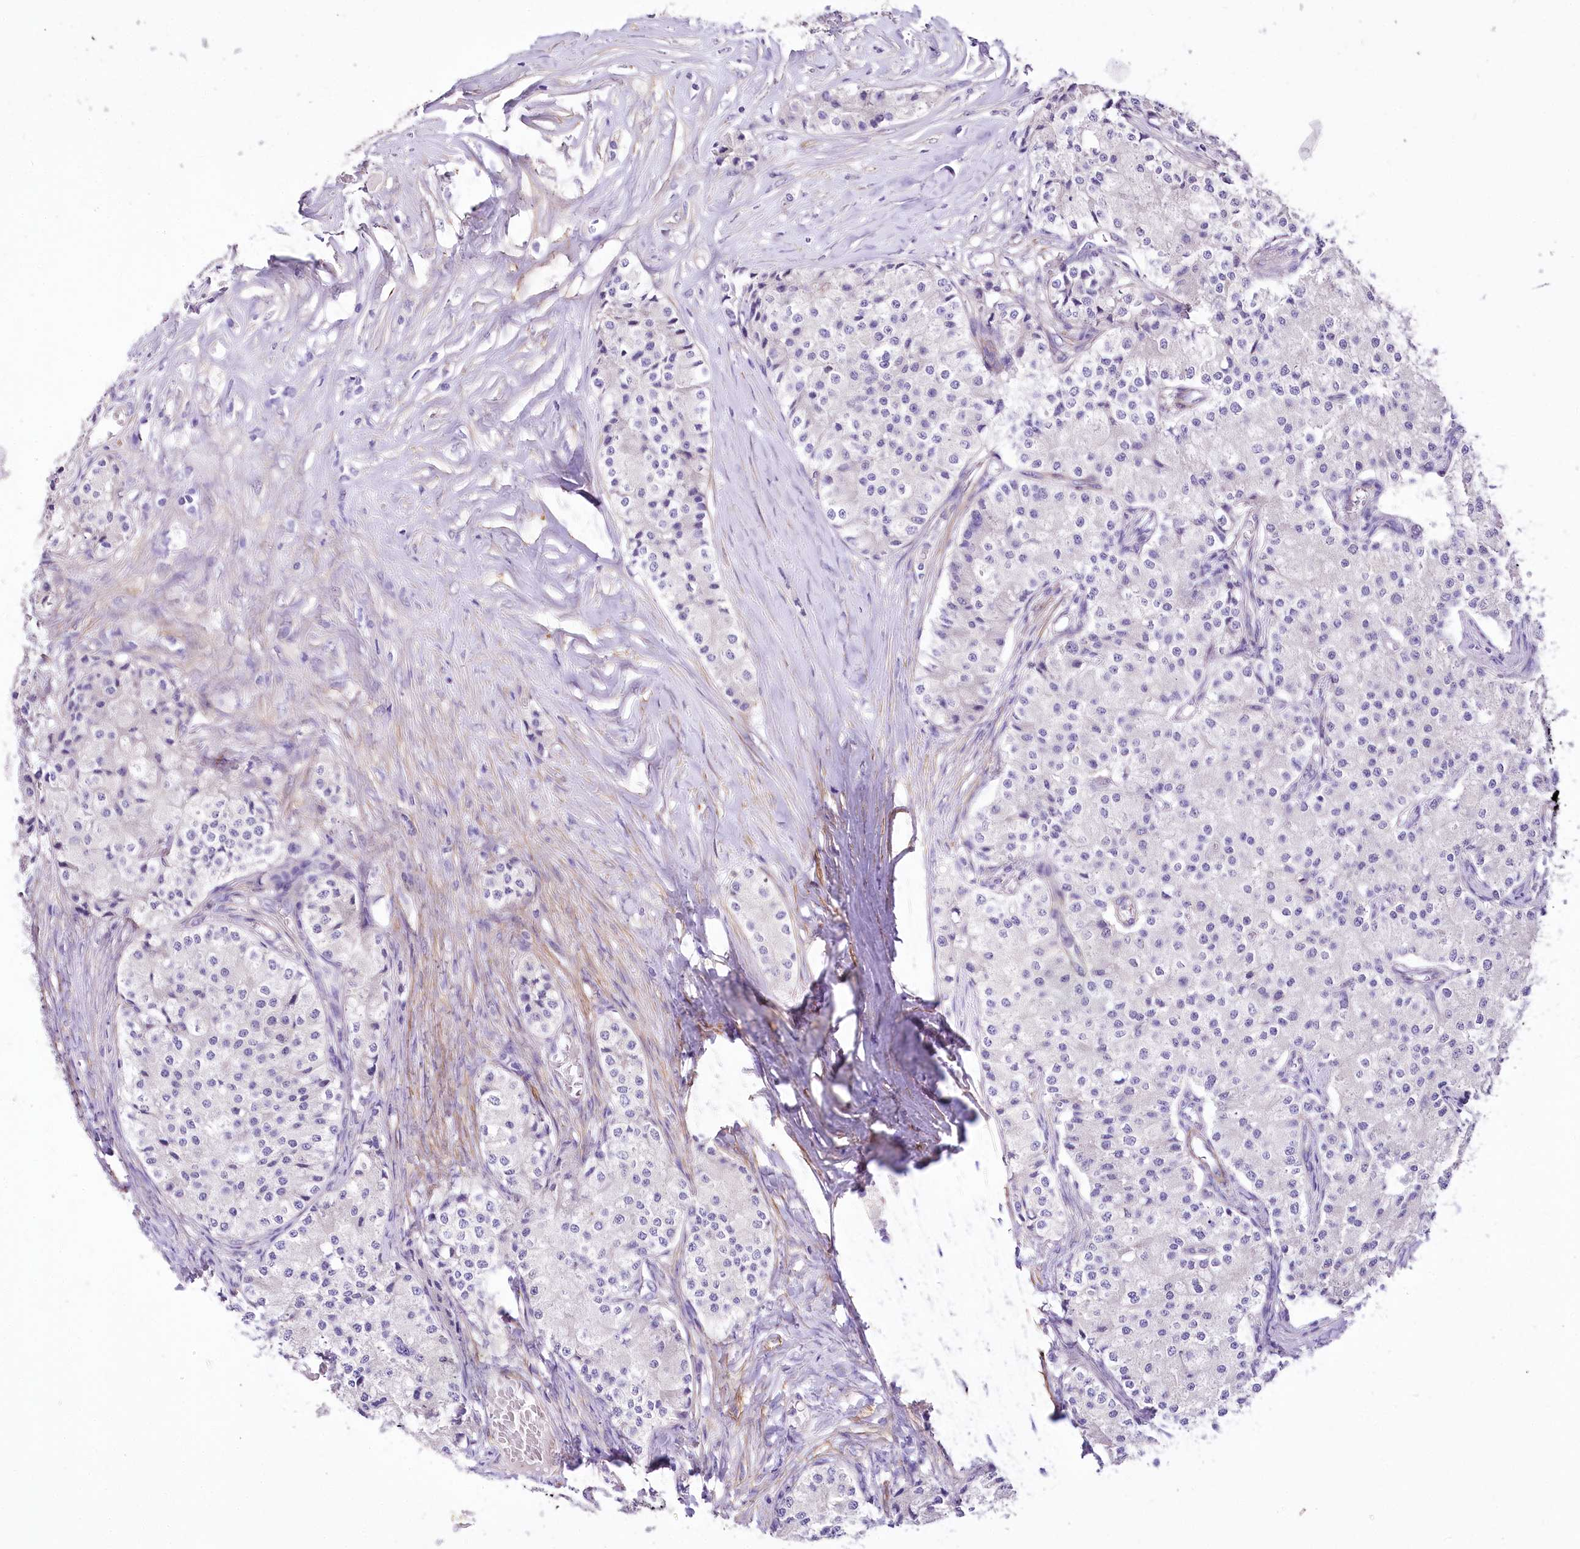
{"staining": {"intensity": "negative", "quantity": "none", "location": "none"}, "tissue": "carcinoid", "cell_type": "Tumor cells", "image_type": "cancer", "snomed": [{"axis": "morphology", "description": "Carcinoid, malignant, NOS"}, {"axis": "topography", "description": "Colon"}], "caption": "A photomicrograph of carcinoid stained for a protein displays no brown staining in tumor cells.", "gene": "RDH16", "patient": {"sex": "female", "age": 52}}